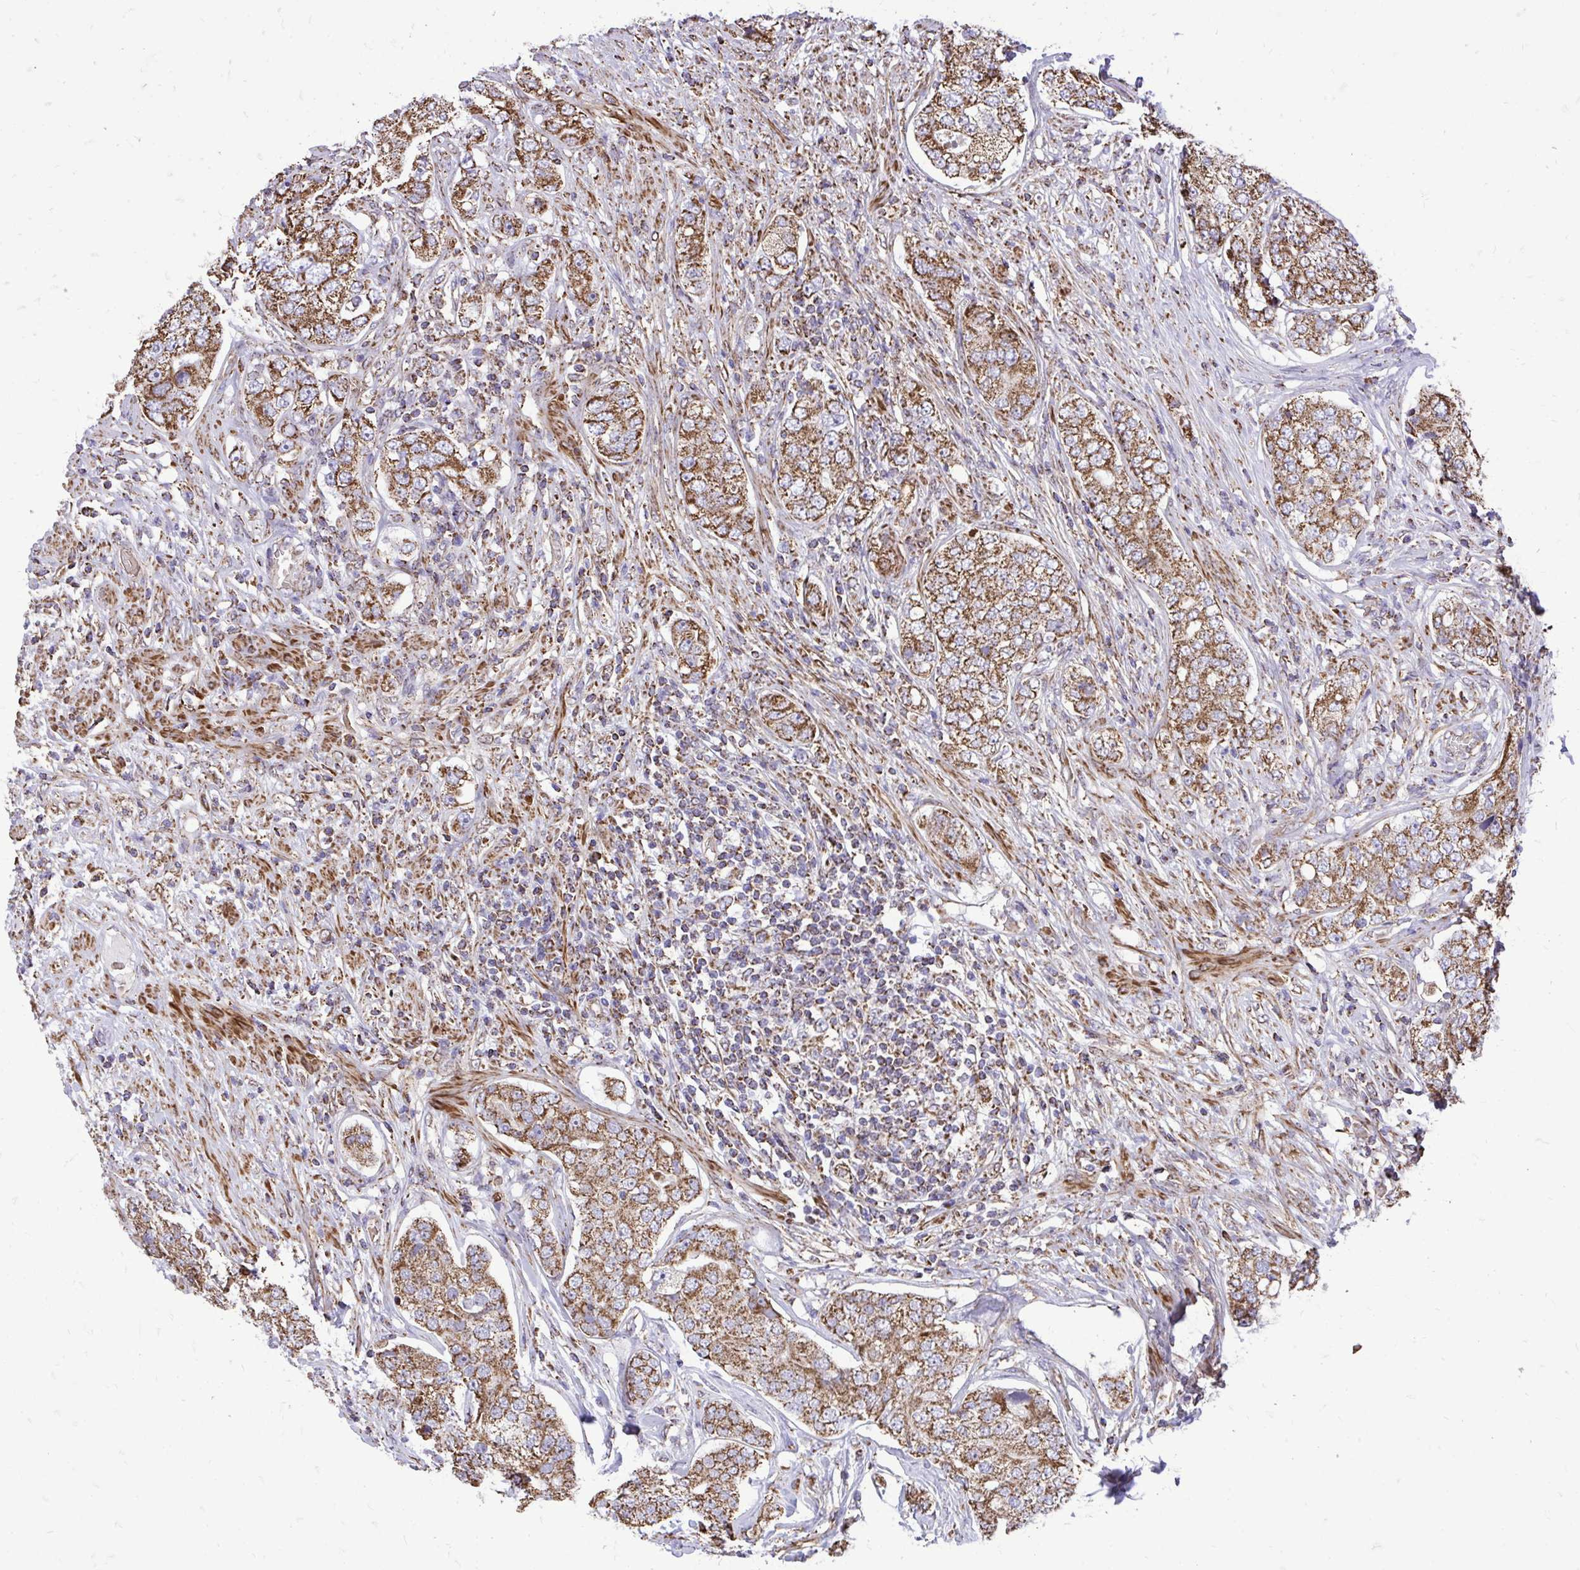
{"staining": {"intensity": "moderate", "quantity": ">75%", "location": "cytoplasmic/membranous"}, "tissue": "prostate cancer", "cell_type": "Tumor cells", "image_type": "cancer", "snomed": [{"axis": "morphology", "description": "Adenocarcinoma, High grade"}, {"axis": "topography", "description": "Prostate"}], "caption": "DAB (3,3'-diaminobenzidine) immunohistochemical staining of human prostate cancer (adenocarcinoma (high-grade)) reveals moderate cytoplasmic/membranous protein expression in about >75% of tumor cells.", "gene": "UBE2C", "patient": {"sex": "male", "age": 60}}